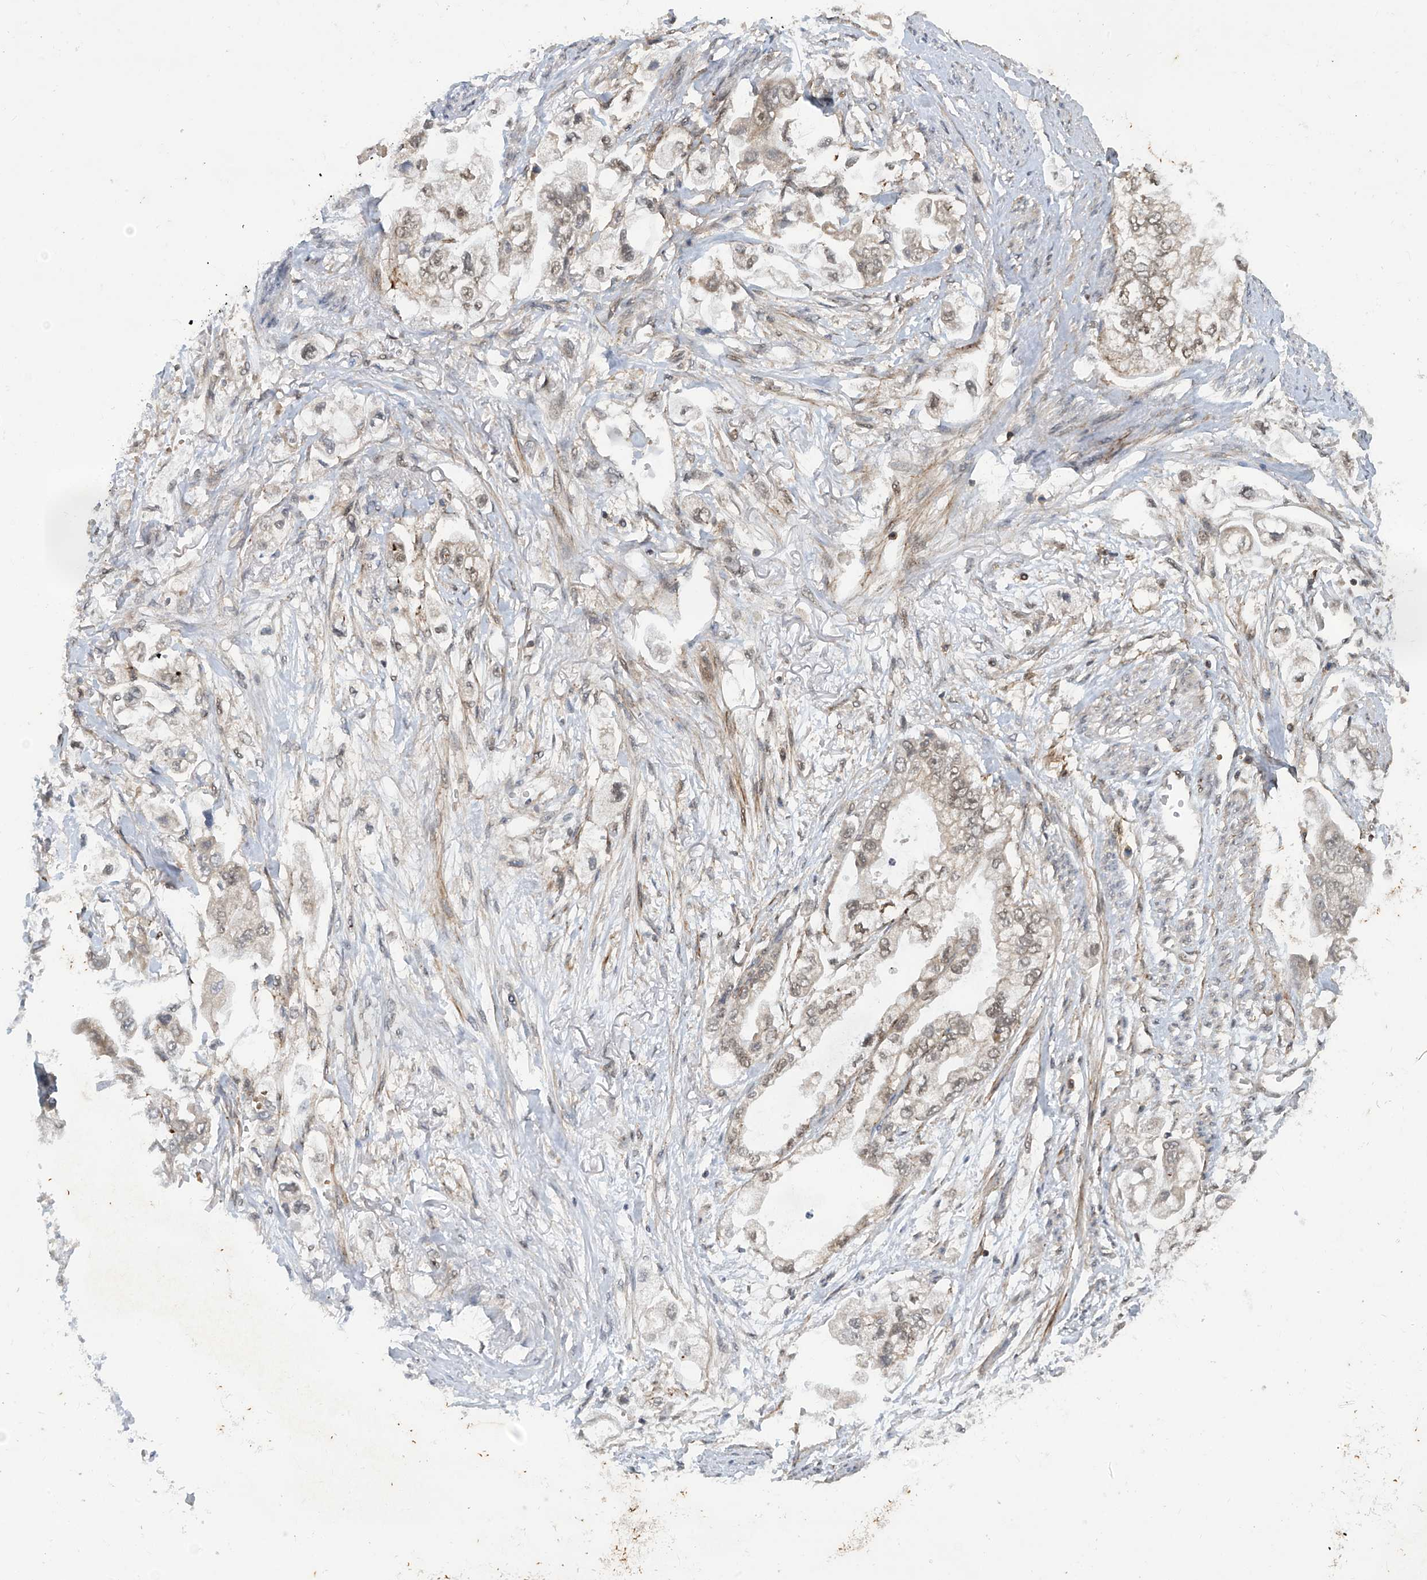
{"staining": {"intensity": "weak", "quantity": ">75%", "location": "nuclear"}, "tissue": "stomach cancer", "cell_type": "Tumor cells", "image_type": "cancer", "snomed": [{"axis": "morphology", "description": "Adenocarcinoma, NOS"}, {"axis": "topography", "description": "Stomach"}], "caption": "An image of adenocarcinoma (stomach) stained for a protein exhibits weak nuclear brown staining in tumor cells. The staining was performed using DAB (3,3'-diaminobenzidine) to visualize the protein expression in brown, while the nuclei were stained in blue with hematoxylin (Magnification: 20x).", "gene": "LAGE3", "patient": {"sex": "male", "age": 62}}